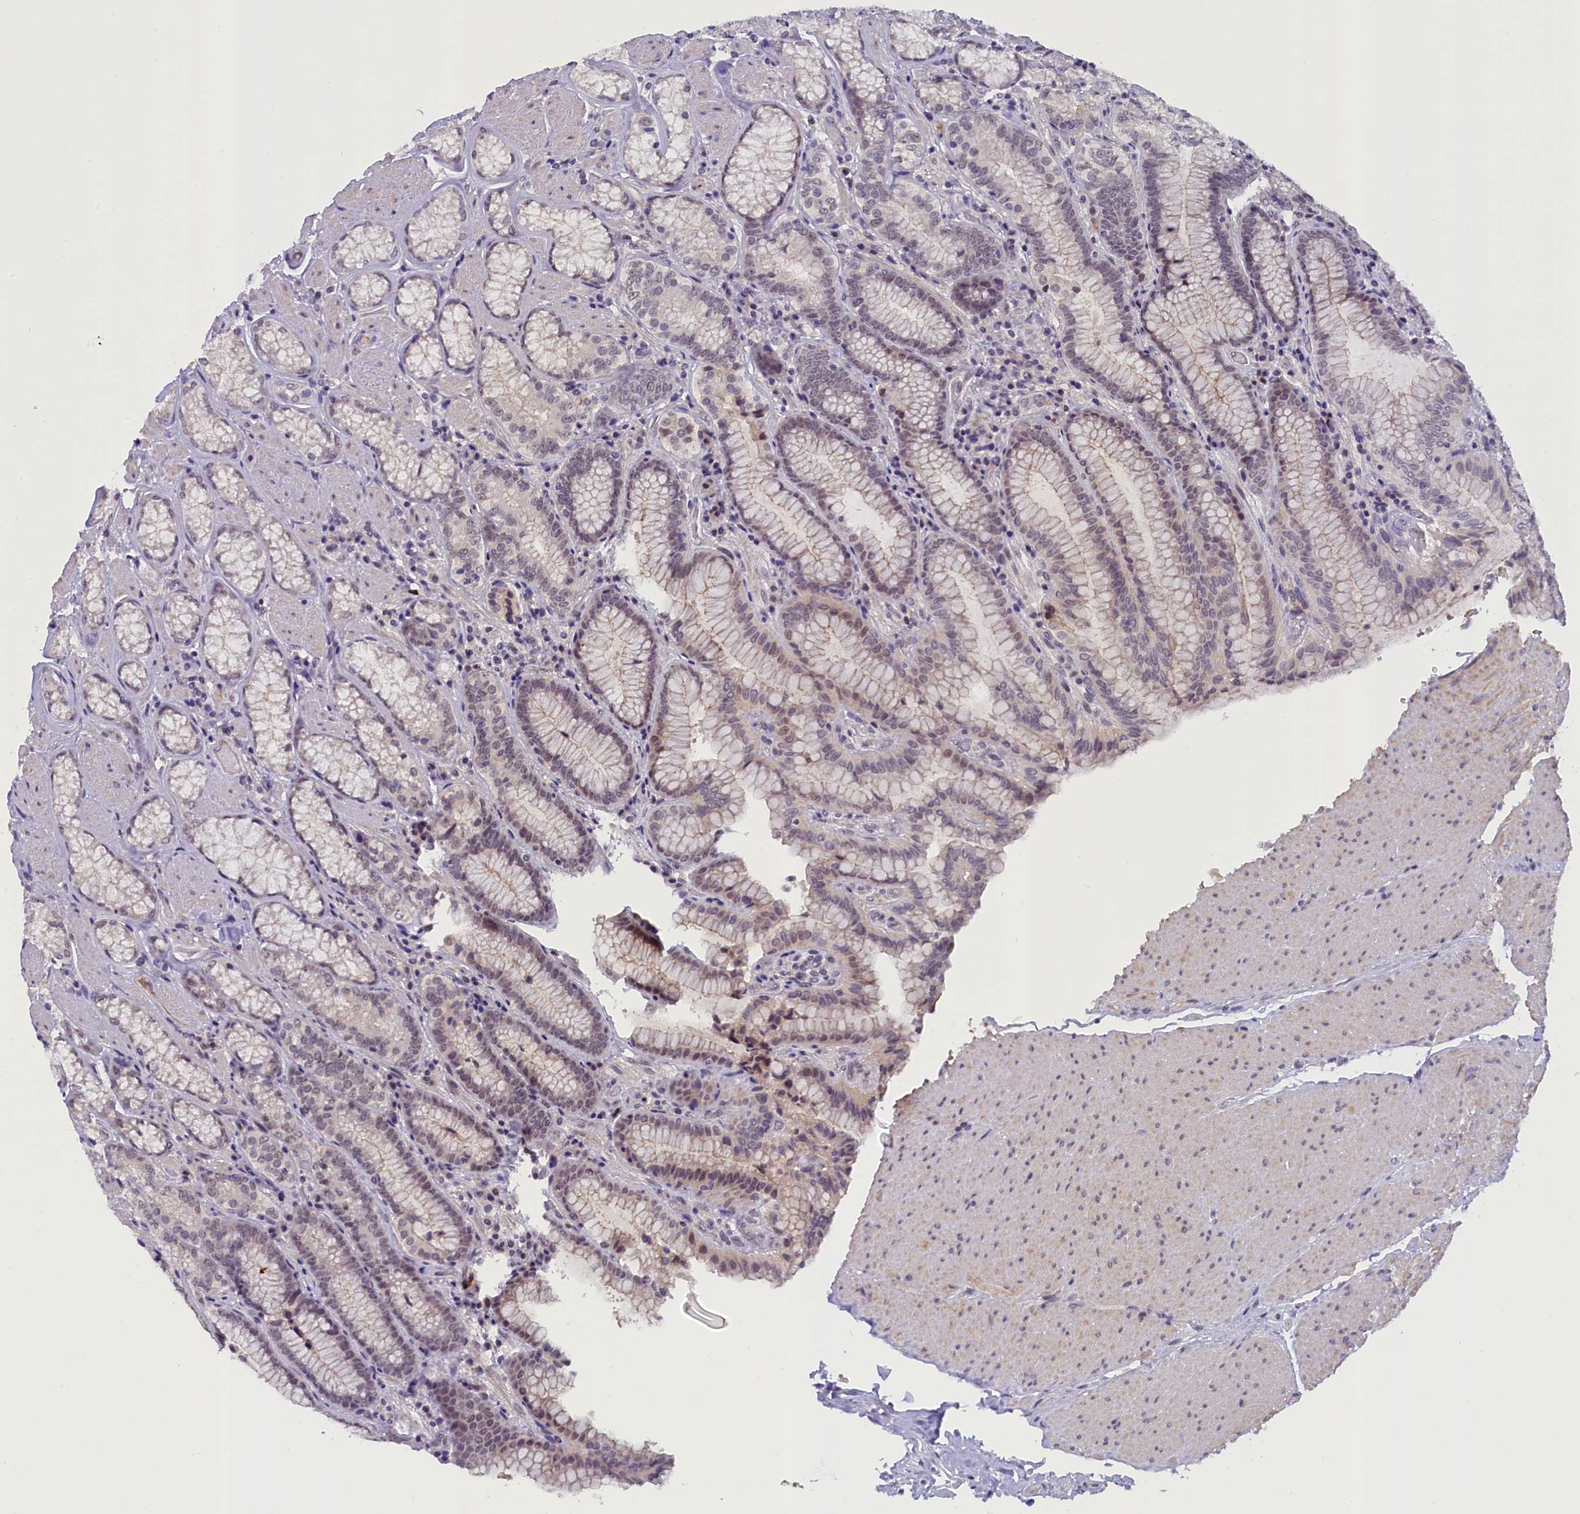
{"staining": {"intensity": "weak", "quantity": "25%-75%", "location": "nuclear"}, "tissue": "stomach", "cell_type": "Glandular cells", "image_type": "normal", "snomed": [{"axis": "morphology", "description": "Normal tissue, NOS"}, {"axis": "topography", "description": "Stomach, upper"}, {"axis": "topography", "description": "Stomach, lower"}], "caption": "The image displays immunohistochemical staining of benign stomach. There is weak nuclear expression is identified in about 25%-75% of glandular cells.", "gene": "CRAMP1", "patient": {"sex": "female", "age": 76}}